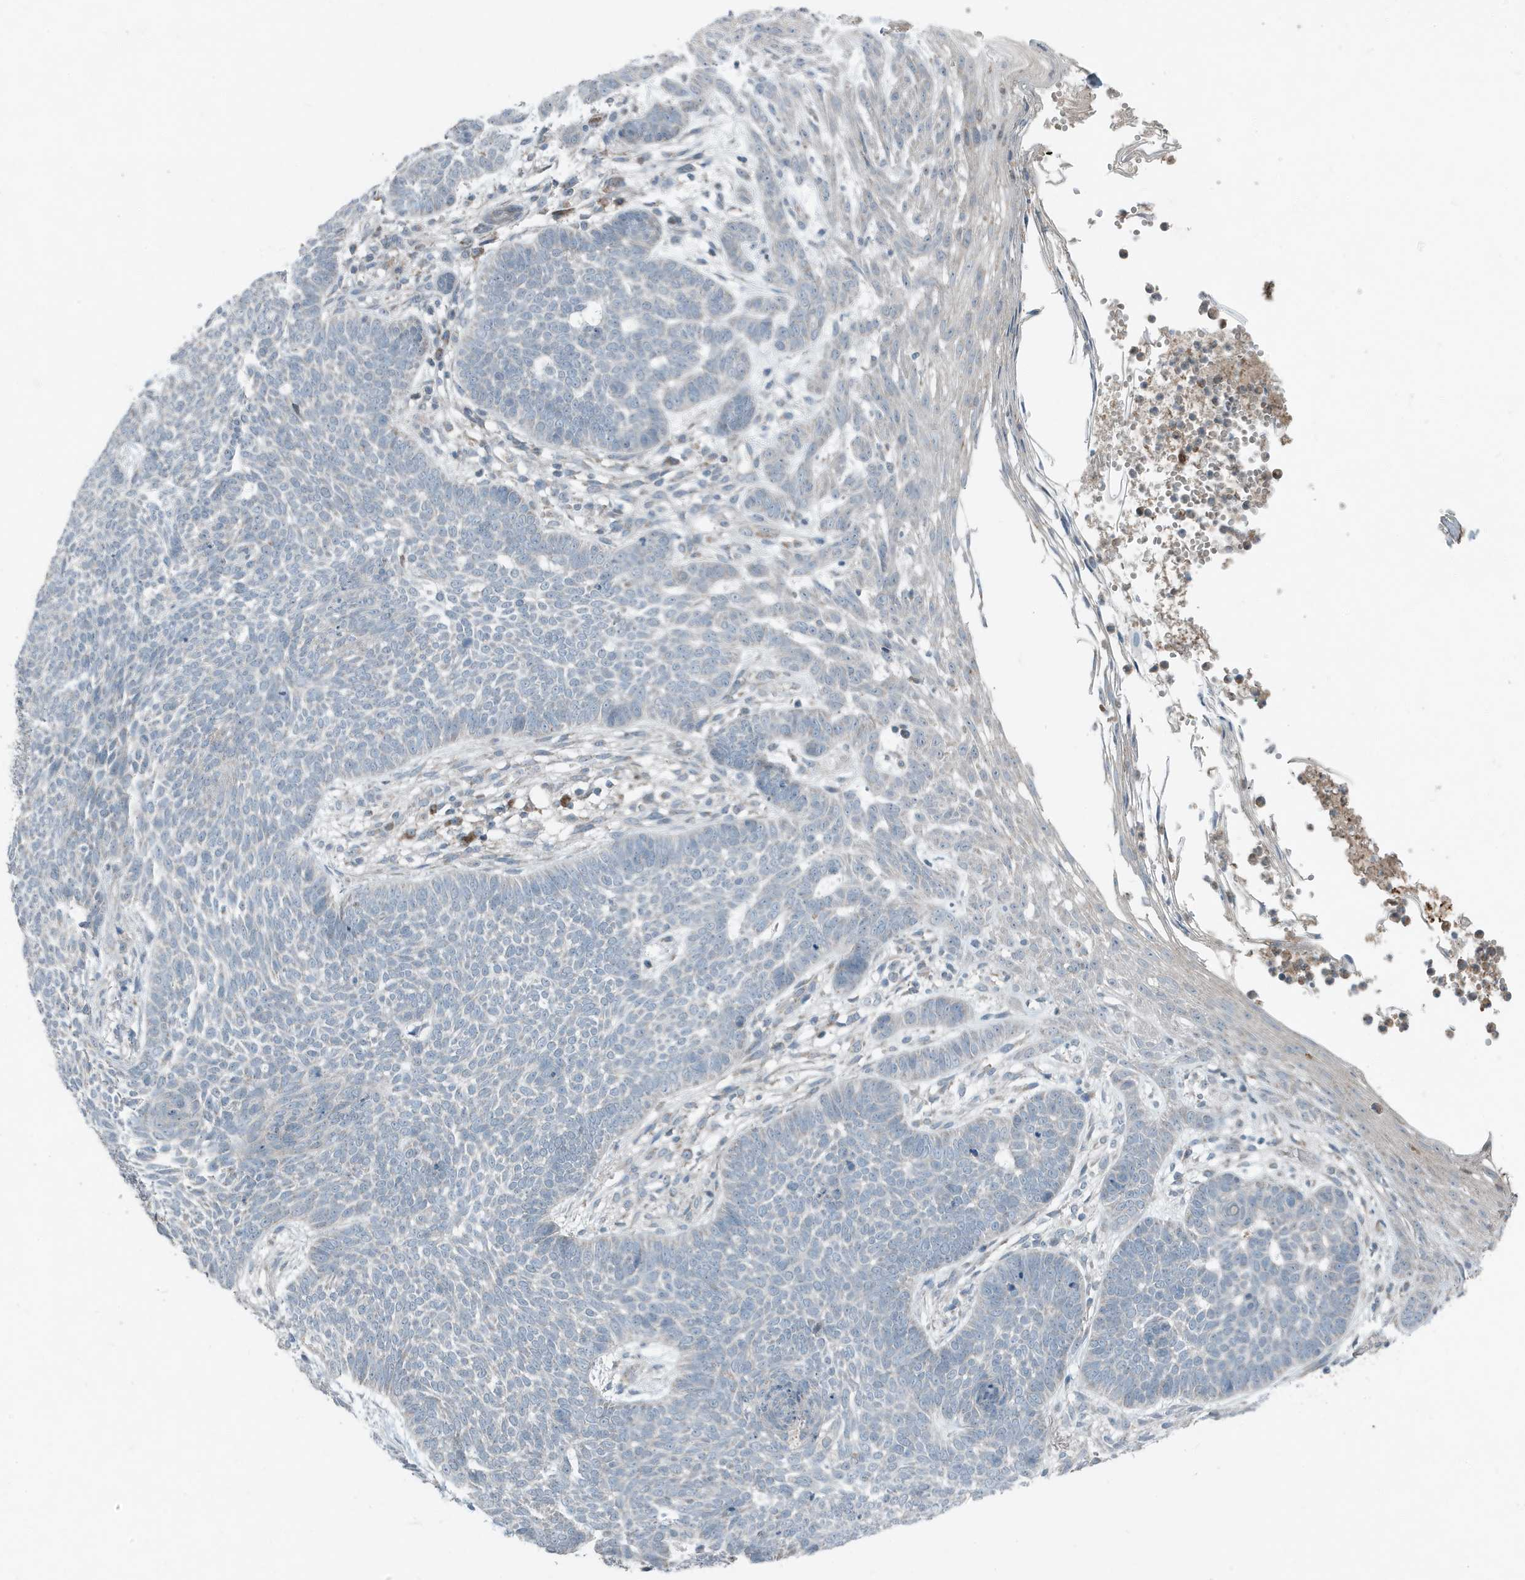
{"staining": {"intensity": "negative", "quantity": "none", "location": "none"}, "tissue": "skin cancer", "cell_type": "Tumor cells", "image_type": "cancer", "snomed": [{"axis": "morphology", "description": "Normal tissue, NOS"}, {"axis": "morphology", "description": "Basal cell carcinoma"}, {"axis": "topography", "description": "Skin"}], "caption": "Skin cancer (basal cell carcinoma) was stained to show a protein in brown. There is no significant positivity in tumor cells. (Stains: DAB IHC with hematoxylin counter stain, Microscopy: brightfield microscopy at high magnification).", "gene": "MT-CYB", "patient": {"sex": "male", "age": 64}}